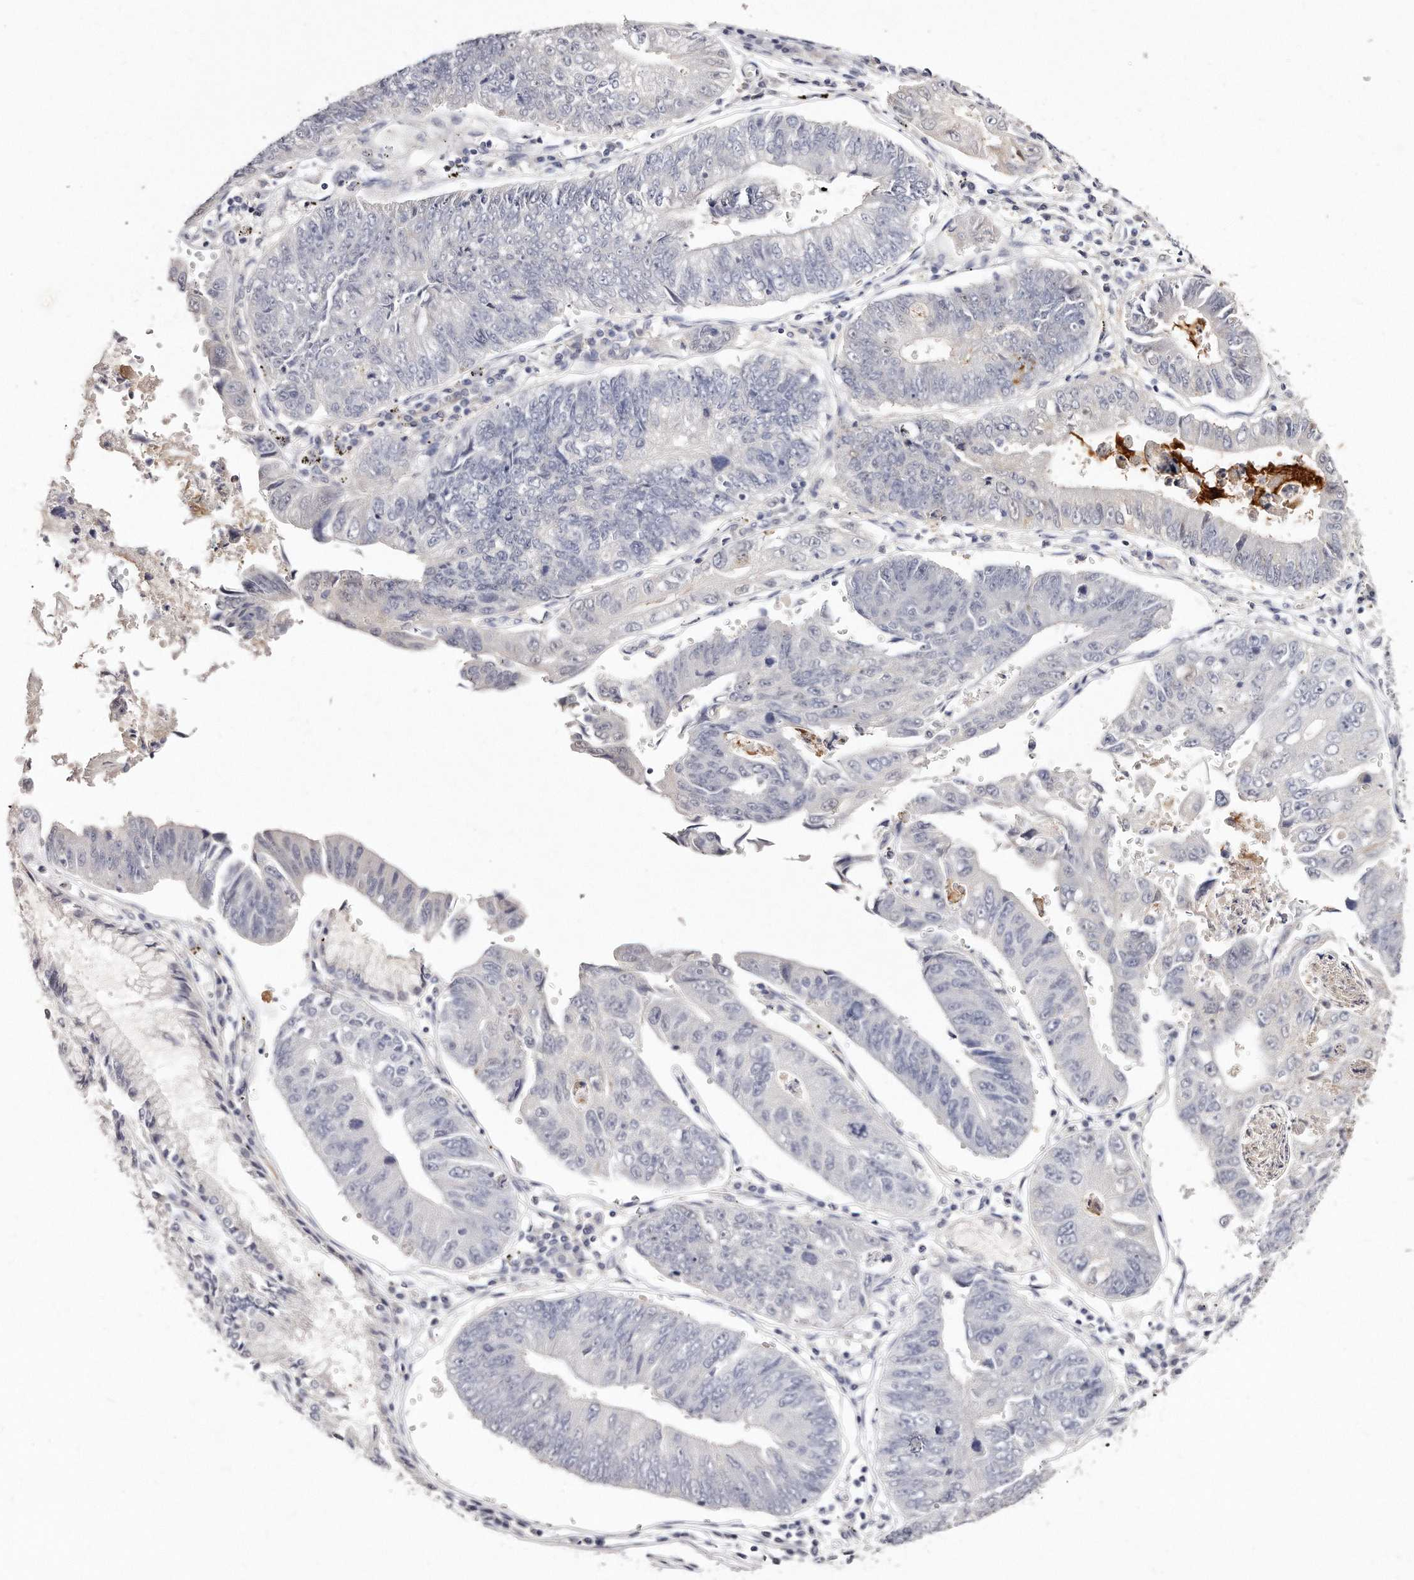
{"staining": {"intensity": "negative", "quantity": "none", "location": "none"}, "tissue": "stomach cancer", "cell_type": "Tumor cells", "image_type": "cancer", "snomed": [{"axis": "morphology", "description": "Adenocarcinoma, NOS"}, {"axis": "topography", "description": "Stomach"}], "caption": "An image of stomach adenocarcinoma stained for a protein shows no brown staining in tumor cells.", "gene": "GDA", "patient": {"sex": "male", "age": 59}}